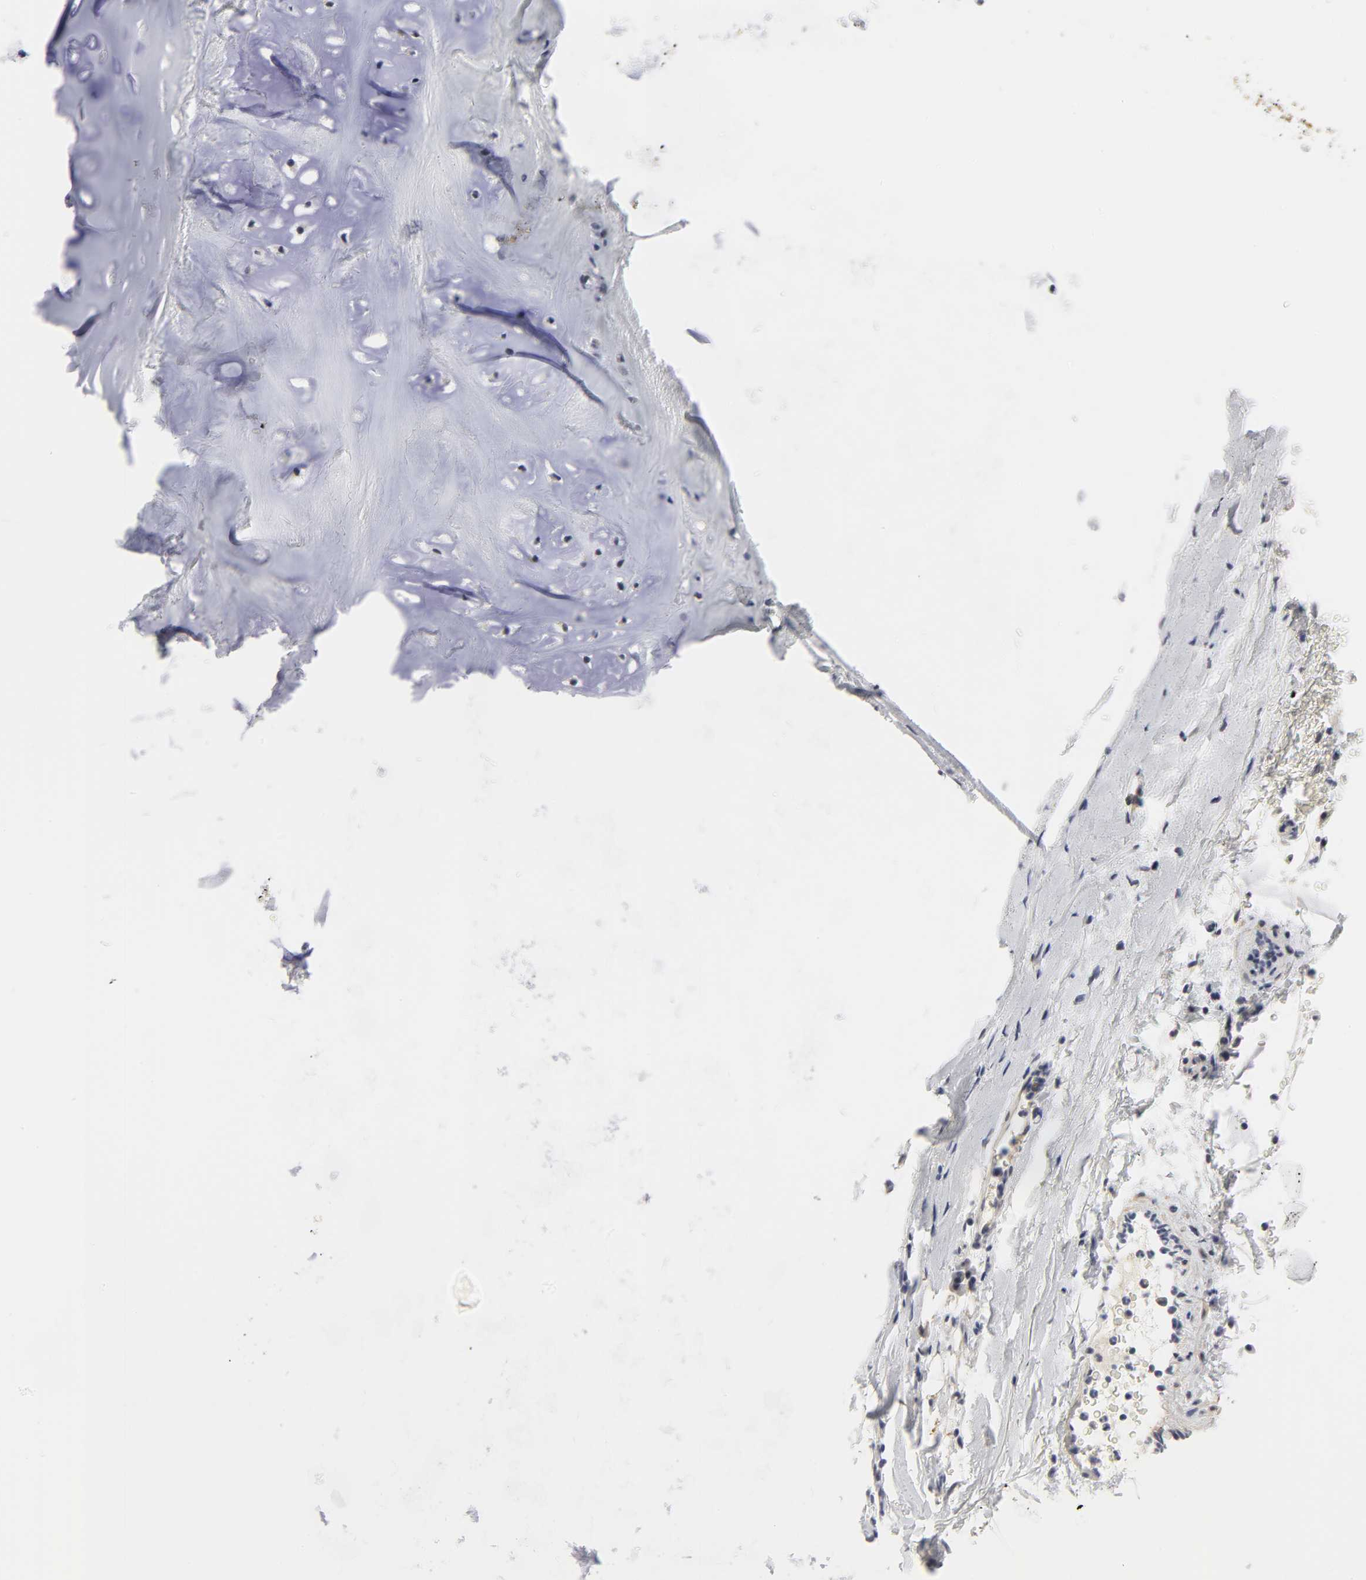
{"staining": {"intensity": "negative", "quantity": "none", "location": "none"}, "tissue": "adipose tissue", "cell_type": "Adipocytes", "image_type": "normal", "snomed": [{"axis": "morphology", "description": "Normal tissue, NOS"}, {"axis": "topography", "description": "Cartilage tissue"}, {"axis": "topography", "description": "Bronchus"}], "caption": "An immunohistochemistry image of unremarkable adipose tissue is shown. There is no staining in adipocytes of adipose tissue.", "gene": "GRHL2", "patient": {"sex": "female", "age": 73}}